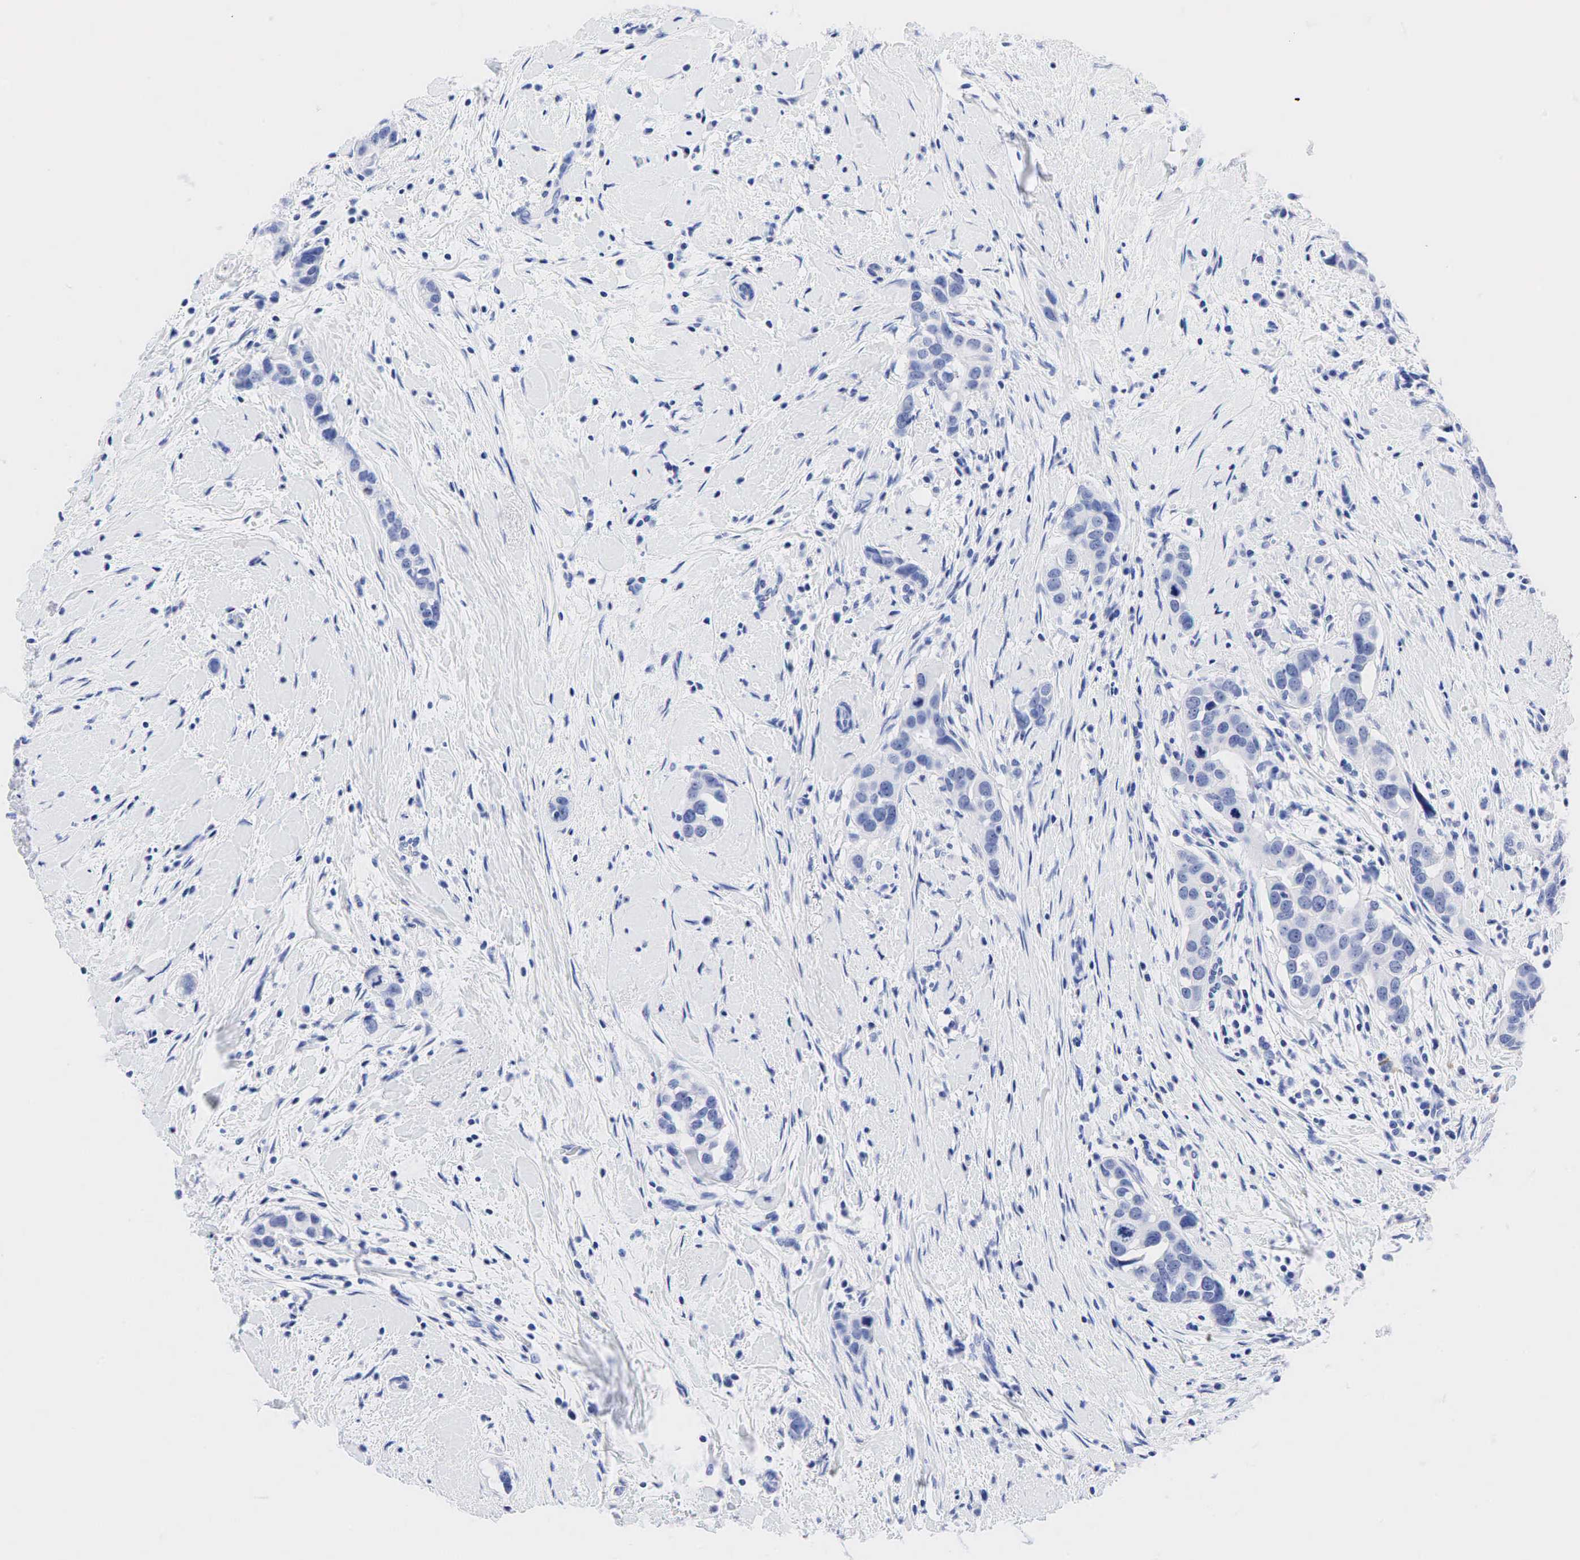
{"staining": {"intensity": "negative", "quantity": "none", "location": "none"}, "tissue": "breast cancer", "cell_type": "Tumor cells", "image_type": "cancer", "snomed": [{"axis": "morphology", "description": "Duct carcinoma"}, {"axis": "topography", "description": "Breast"}], "caption": "Immunohistochemical staining of human infiltrating ductal carcinoma (breast) reveals no significant staining in tumor cells.", "gene": "NKX2-1", "patient": {"sex": "female", "age": 55}}